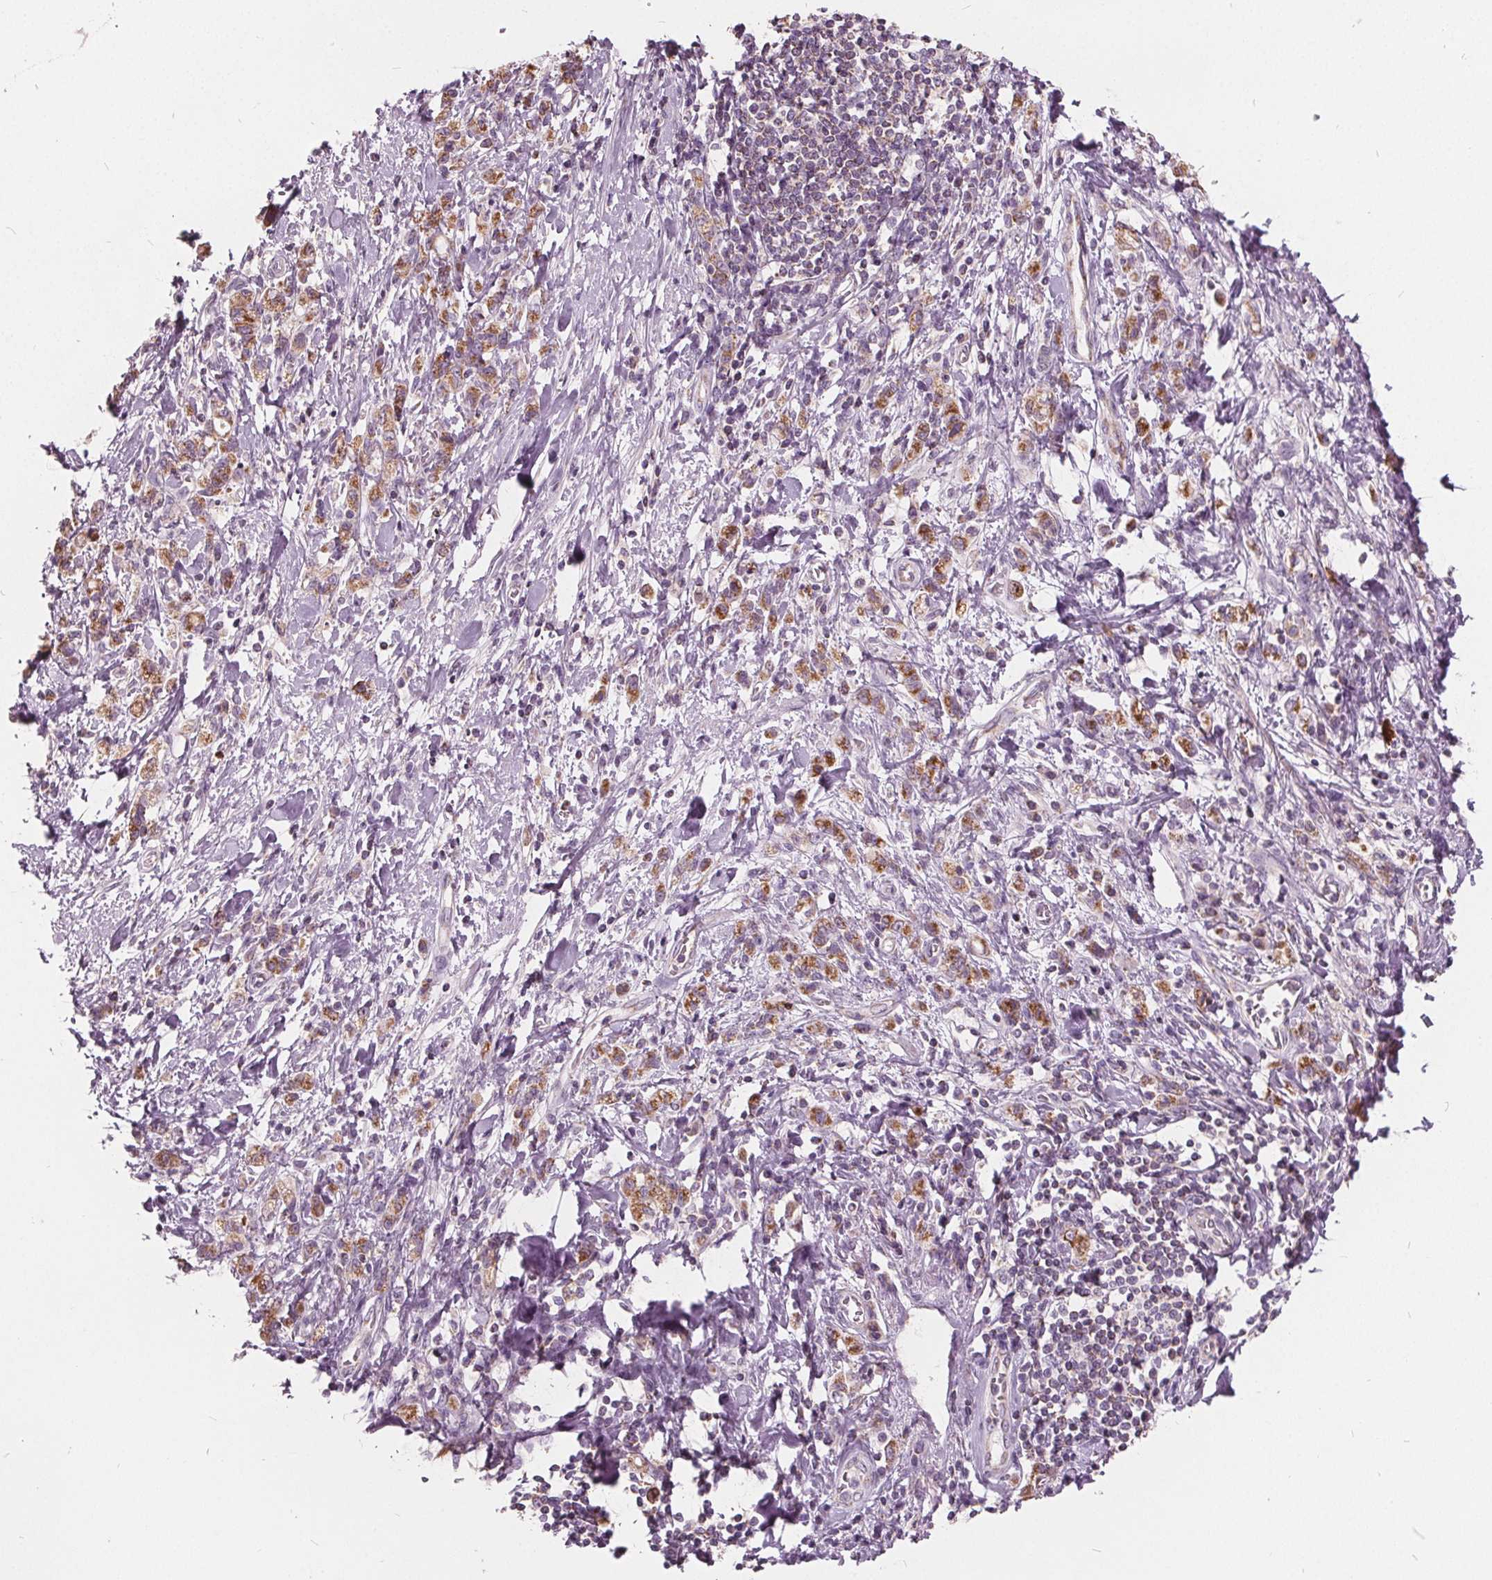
{"staining": {"intensity": "moderate", "quantity": ">75%", "location": "cytoplasmic/membranous"}, "tissue": "stomach cancer", "cell_type": "Tumor cells", "image_type": "cancer", "snomed": [{"axis": "morphology", "description": "Adenocarcinoma, NOS"}, {"axis": "topography", "description": "Stomach"}], "caption": "Immunohistochemical staining of human stomach cancer (adenocarcinoma) reveals moderate cytoplasmic/membranous protein positivity in approximately >75% of tumor cells. The staining is performed using DAB (3,3'-diaminobenzidine) brown chromogen to label protein expression. The nuclei are counter-stained blue using hematoxylin.", "gene": "ECI2", "patient": {"sex": "male", "age": 77}}